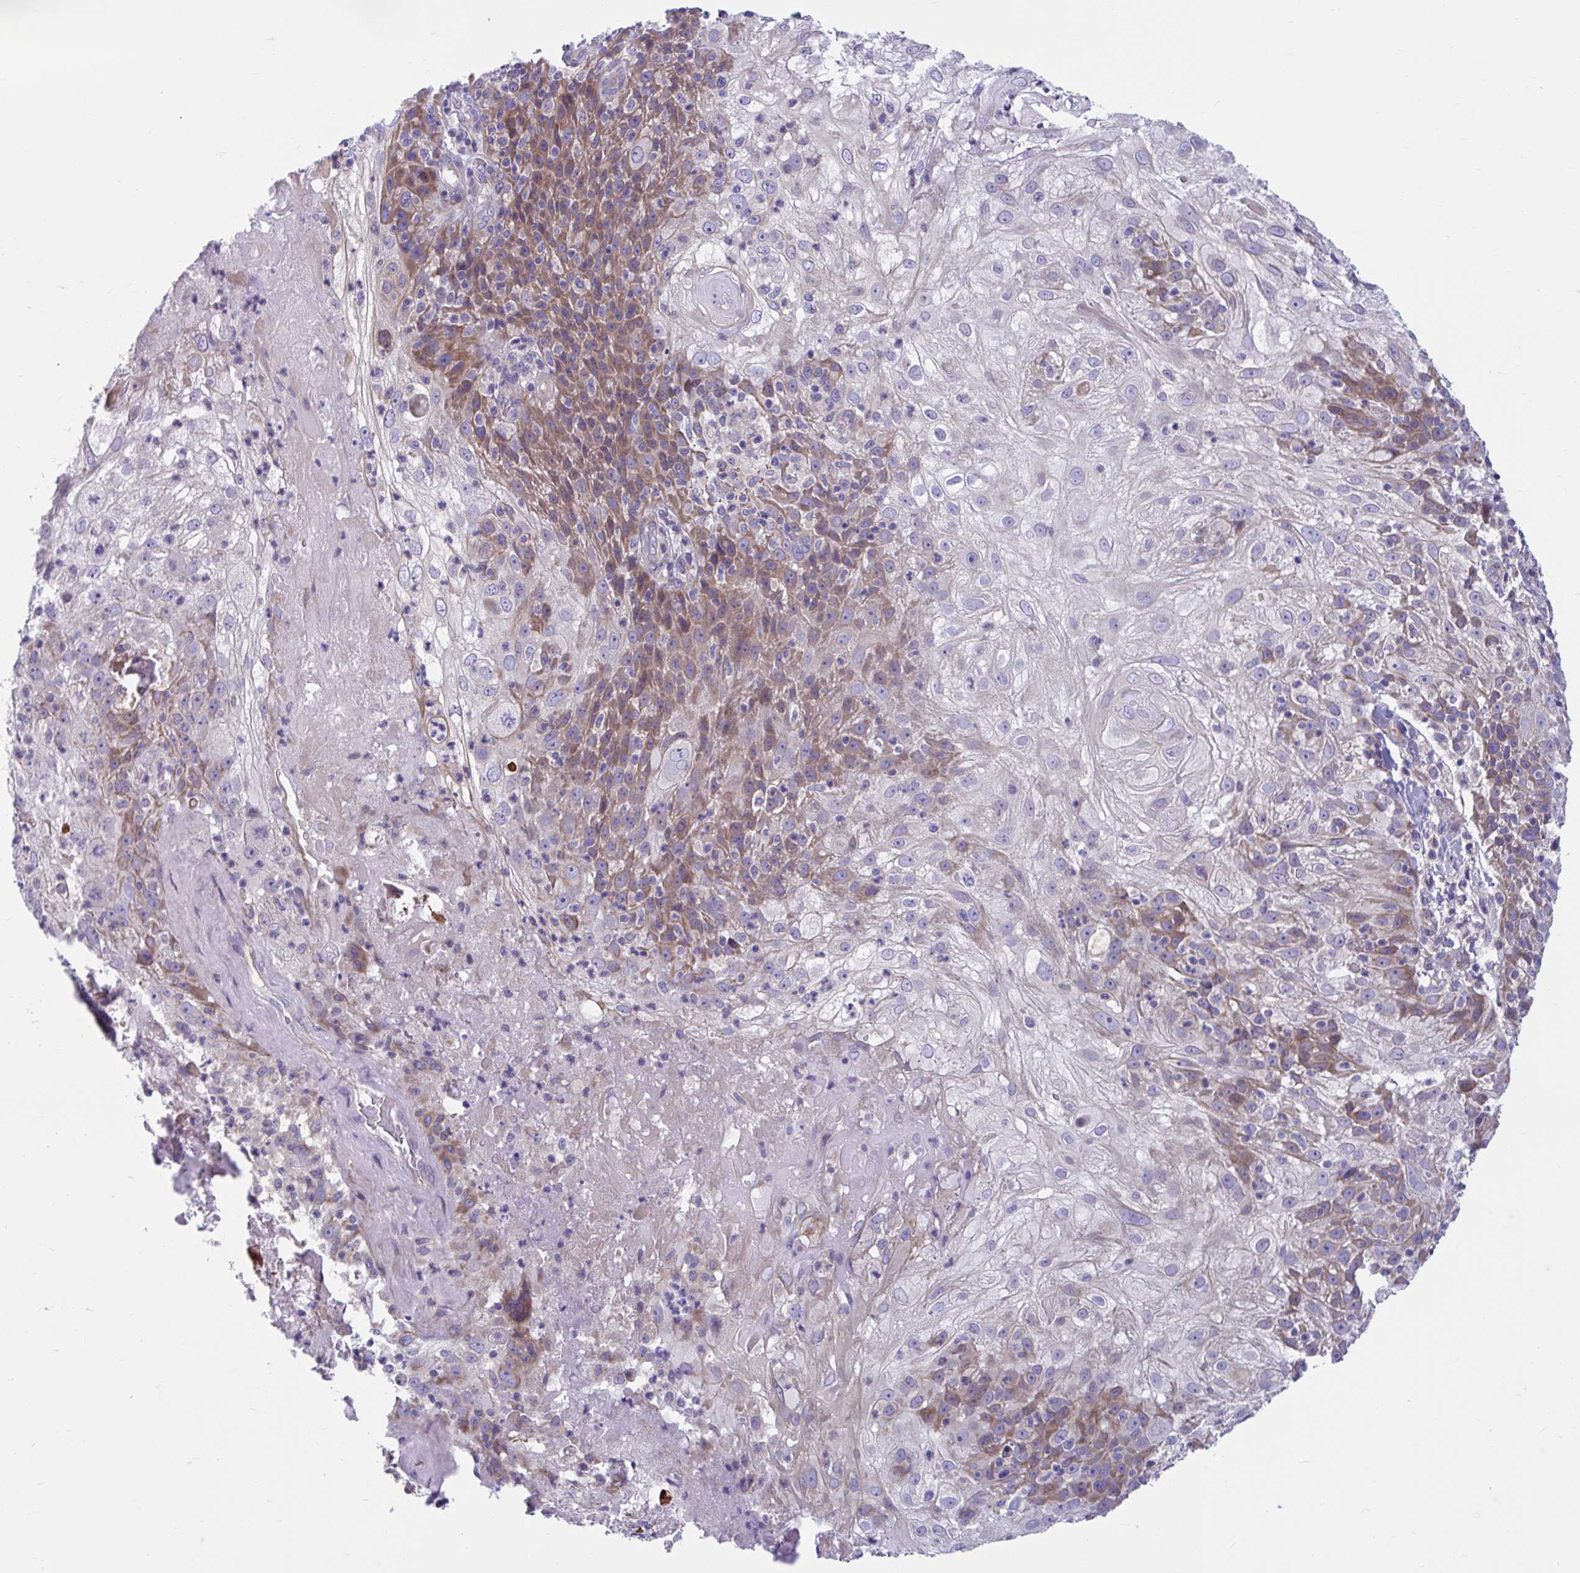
{"staining": {"intensity": "moderate", "quantity": "25%-75%", "location": "cytoplasmic/membranous"}, "tissue": "skin cancer", "cell_type": "Tumor cells", "image_type": "cancer", "snomed": [{"axis": "morphology", "description": "Normal tissue, NOS"}, {"axis": "morphology", "description": "Squamous cell carcinoma, NOS"}, {"axis": "topography", "description": "Skin"}], "caption": "This micrograph reveals skin squamous cell carcinoma stained with immunohistochemistry to label a protein in brown. The cytoplasmic/membranous of tumor cells show moderate positivity for the protein. Nuclei are counter-stained blue.", "gene": "WBP1", "patient": {"sex": "female", "age": 83}}